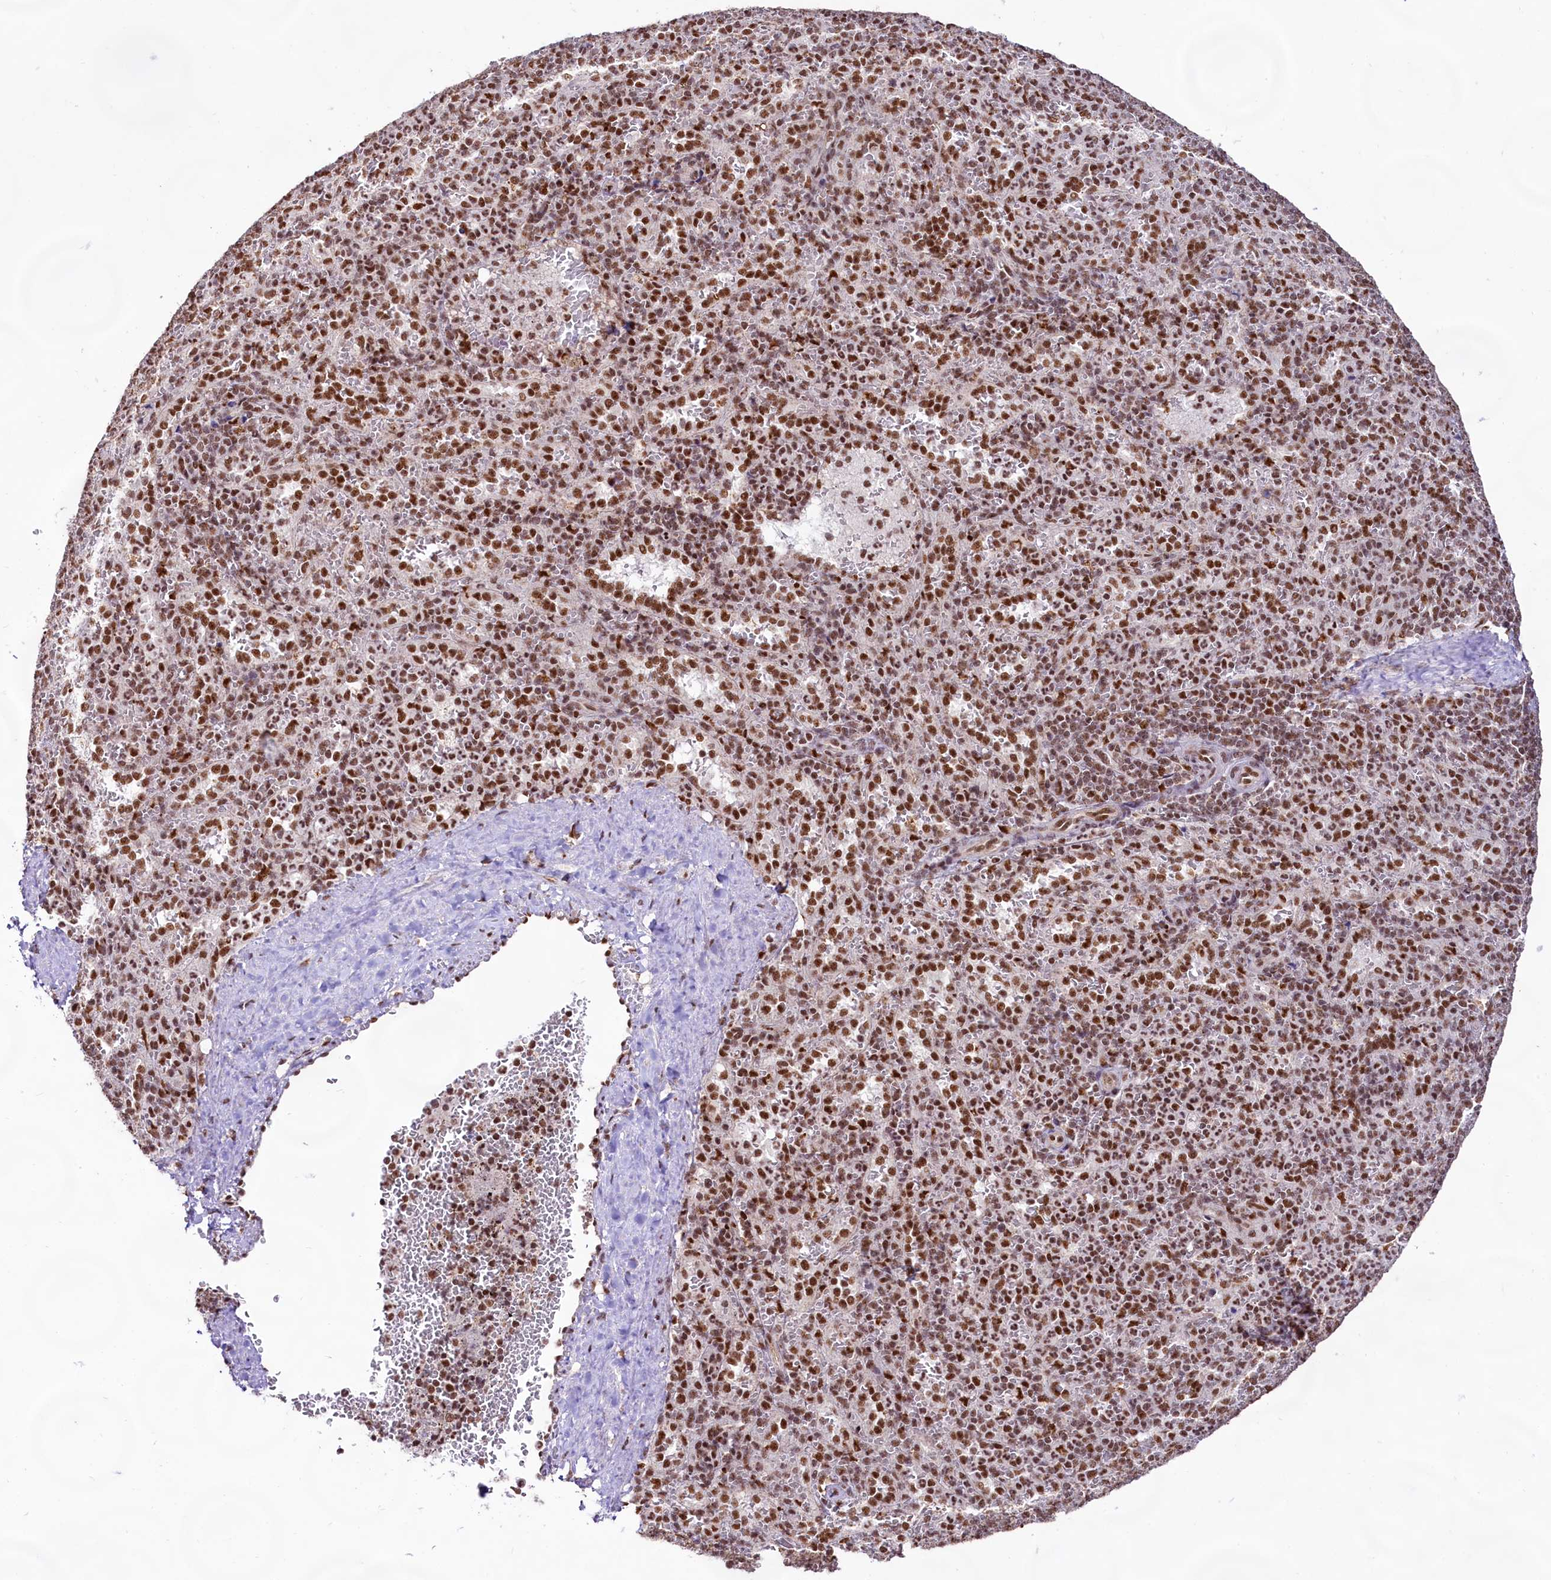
{"staining": {"intensity": "strong", "quantity": ">75%", "location": "nuclear"}, "tissue": "spleen", "cell_type": "Cells in red pulp", "image_type": "normal", "snomed": [{"axis": "morphology", "description": "Normal tissue, NOS"}, {"axis": "topography", "description": "Spleen"}], "caption": "Immunohistochemistry staining of benign spleen, which demonstrates high levels of strong nuclear expression in approximately >75% of cells in red pulp indicating strong nuclear protein staining. The staining was performed using DAB (3,3'-diaminobenzidine) (brown) for protein detection and nuclei were counterstained in hematoxylin (blue).", "gene": "HIRA", "patient": {"sex": "female", "age": 21}}